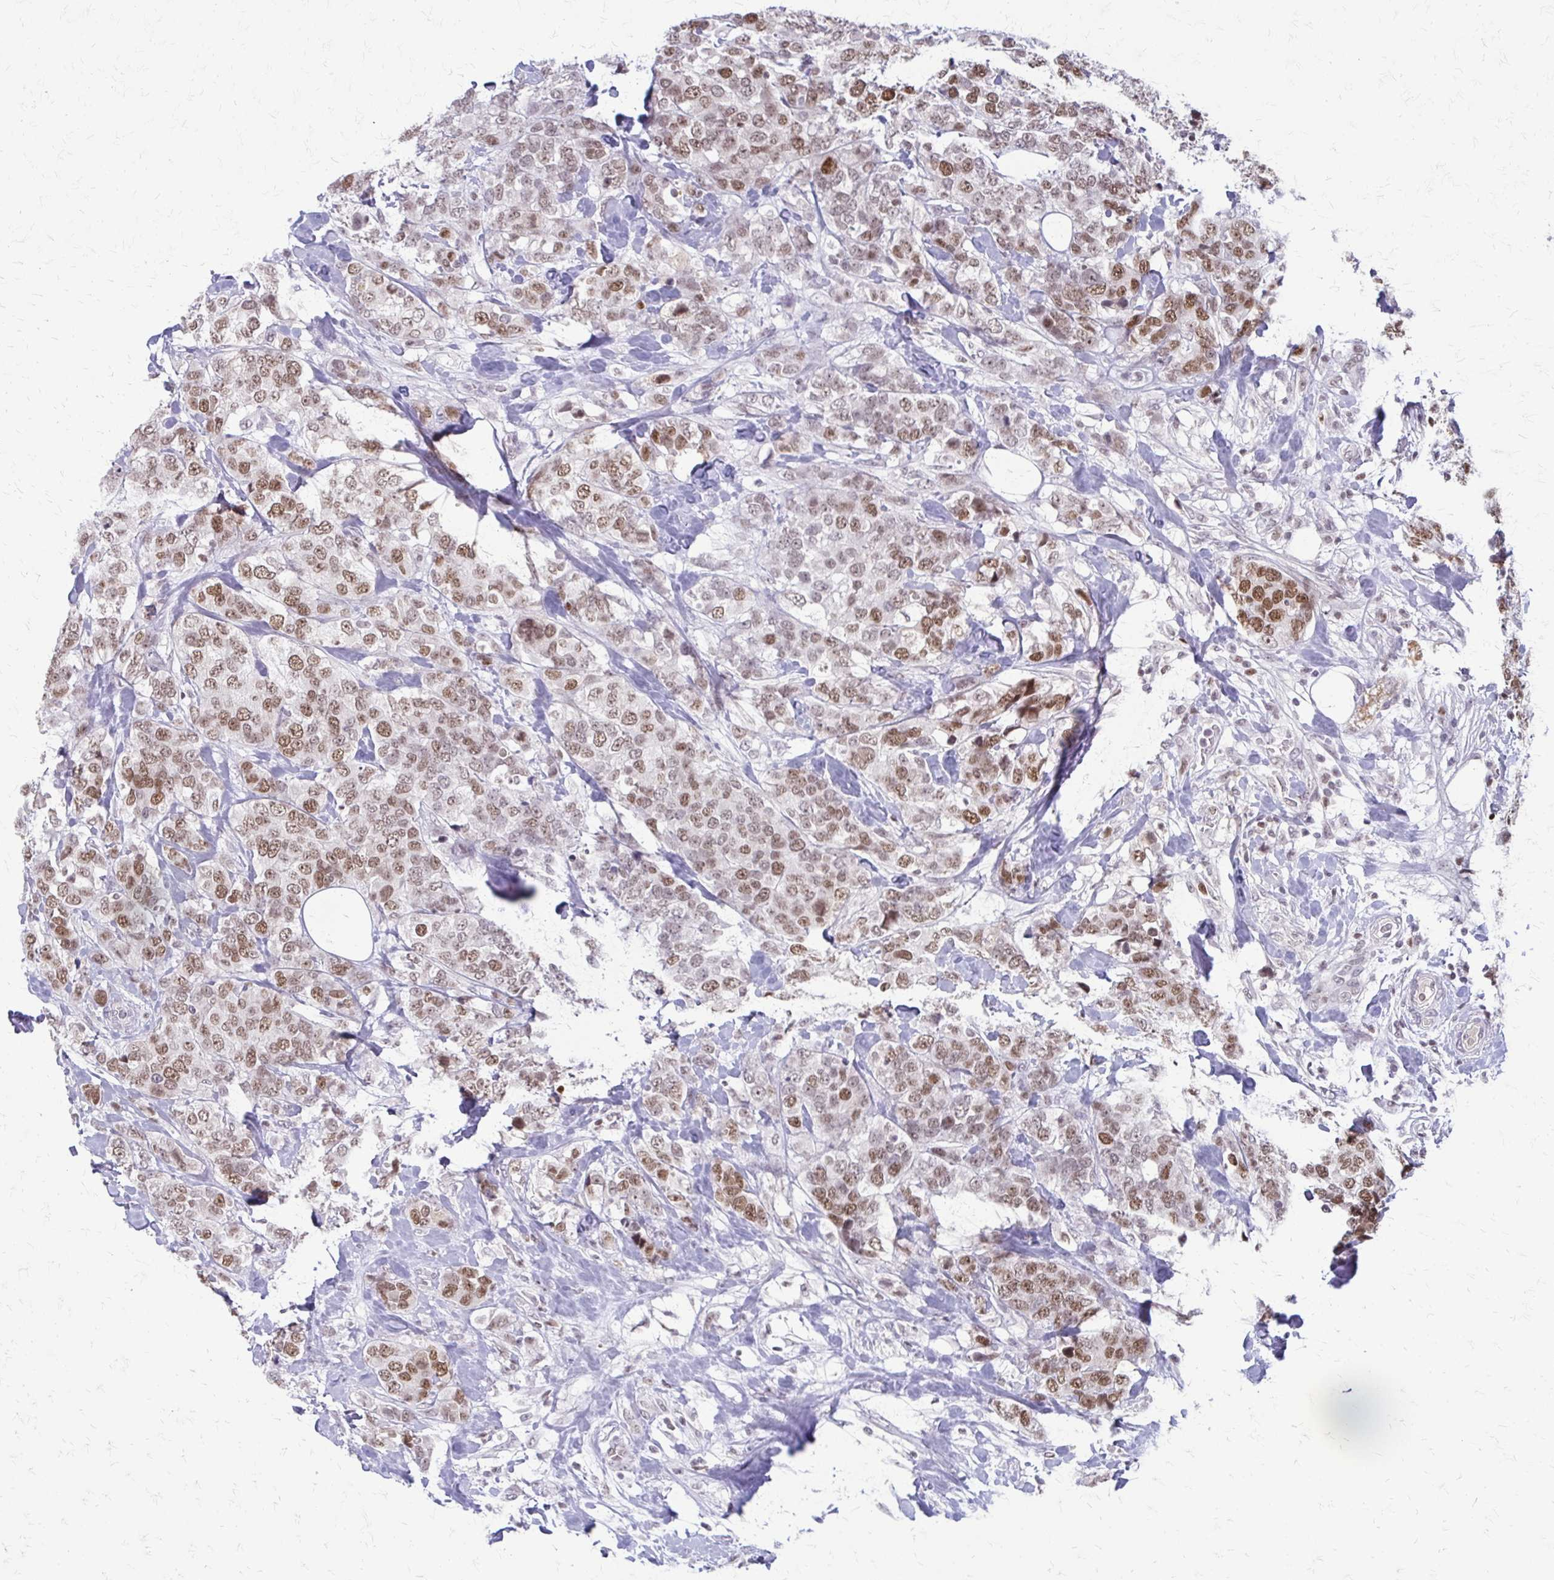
{"staining": {"intensity": "moderate", "quantity": ">75%", "location": "nuclear"}, "tissue": "breast cancer", "cell_type": "Tumor cells", "image_type": "cancer", "snomed": [{"axis": "morphology", "description": "Lobular carcinoma"}, {"axis": "topography", "description": "Breast"}], "caption": "High-power microscopy captured an immunohistochemistry image of breast lobular carcinoma, revealing moderate nuclear expression in approximately >75% of tumor cells. (DAB IHC with brightfield microscopy, high magnification).", "gene": "EED", "patient": {"sex": "female", "age": 59}}